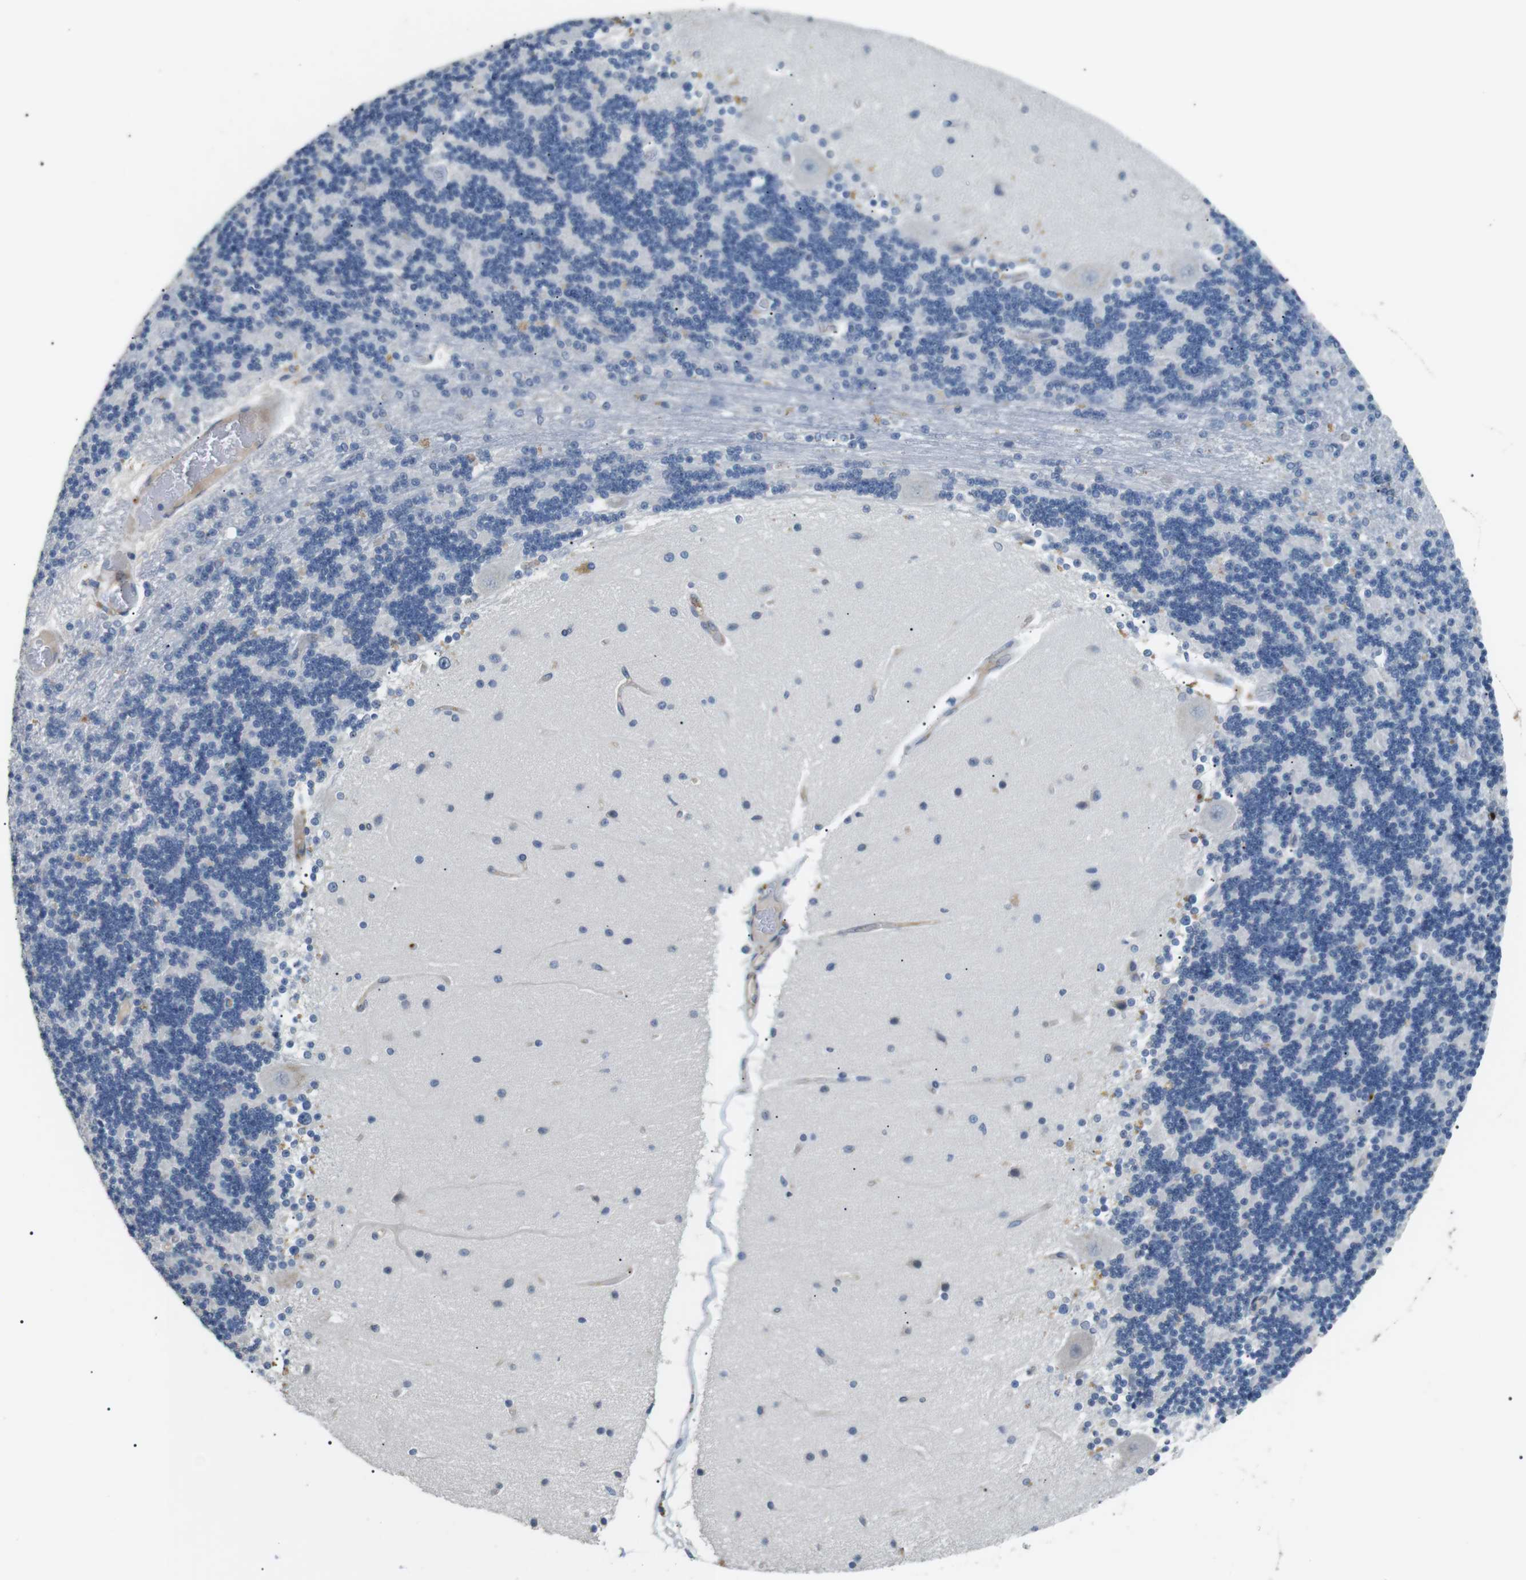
{"staining": {"intensity": "negative", "quantity": "none", "location": "none"}, "tissue": "cerebellum", "cell_type": "Cells in granular layer", "image_type": "normal", "snomed": [{"axis": "morphology", "description": "Normal tissue, NOS"}, {"axis": "topography", "description": "Cerebellum"}], "caption": "Cells in granular layer show no significant staining in normal cerebellum. (DAB IHC visualized using brightfield microscopy, high magnification).", "gene": "GZMM", "patient": {"sex": "female", "age": 54}}